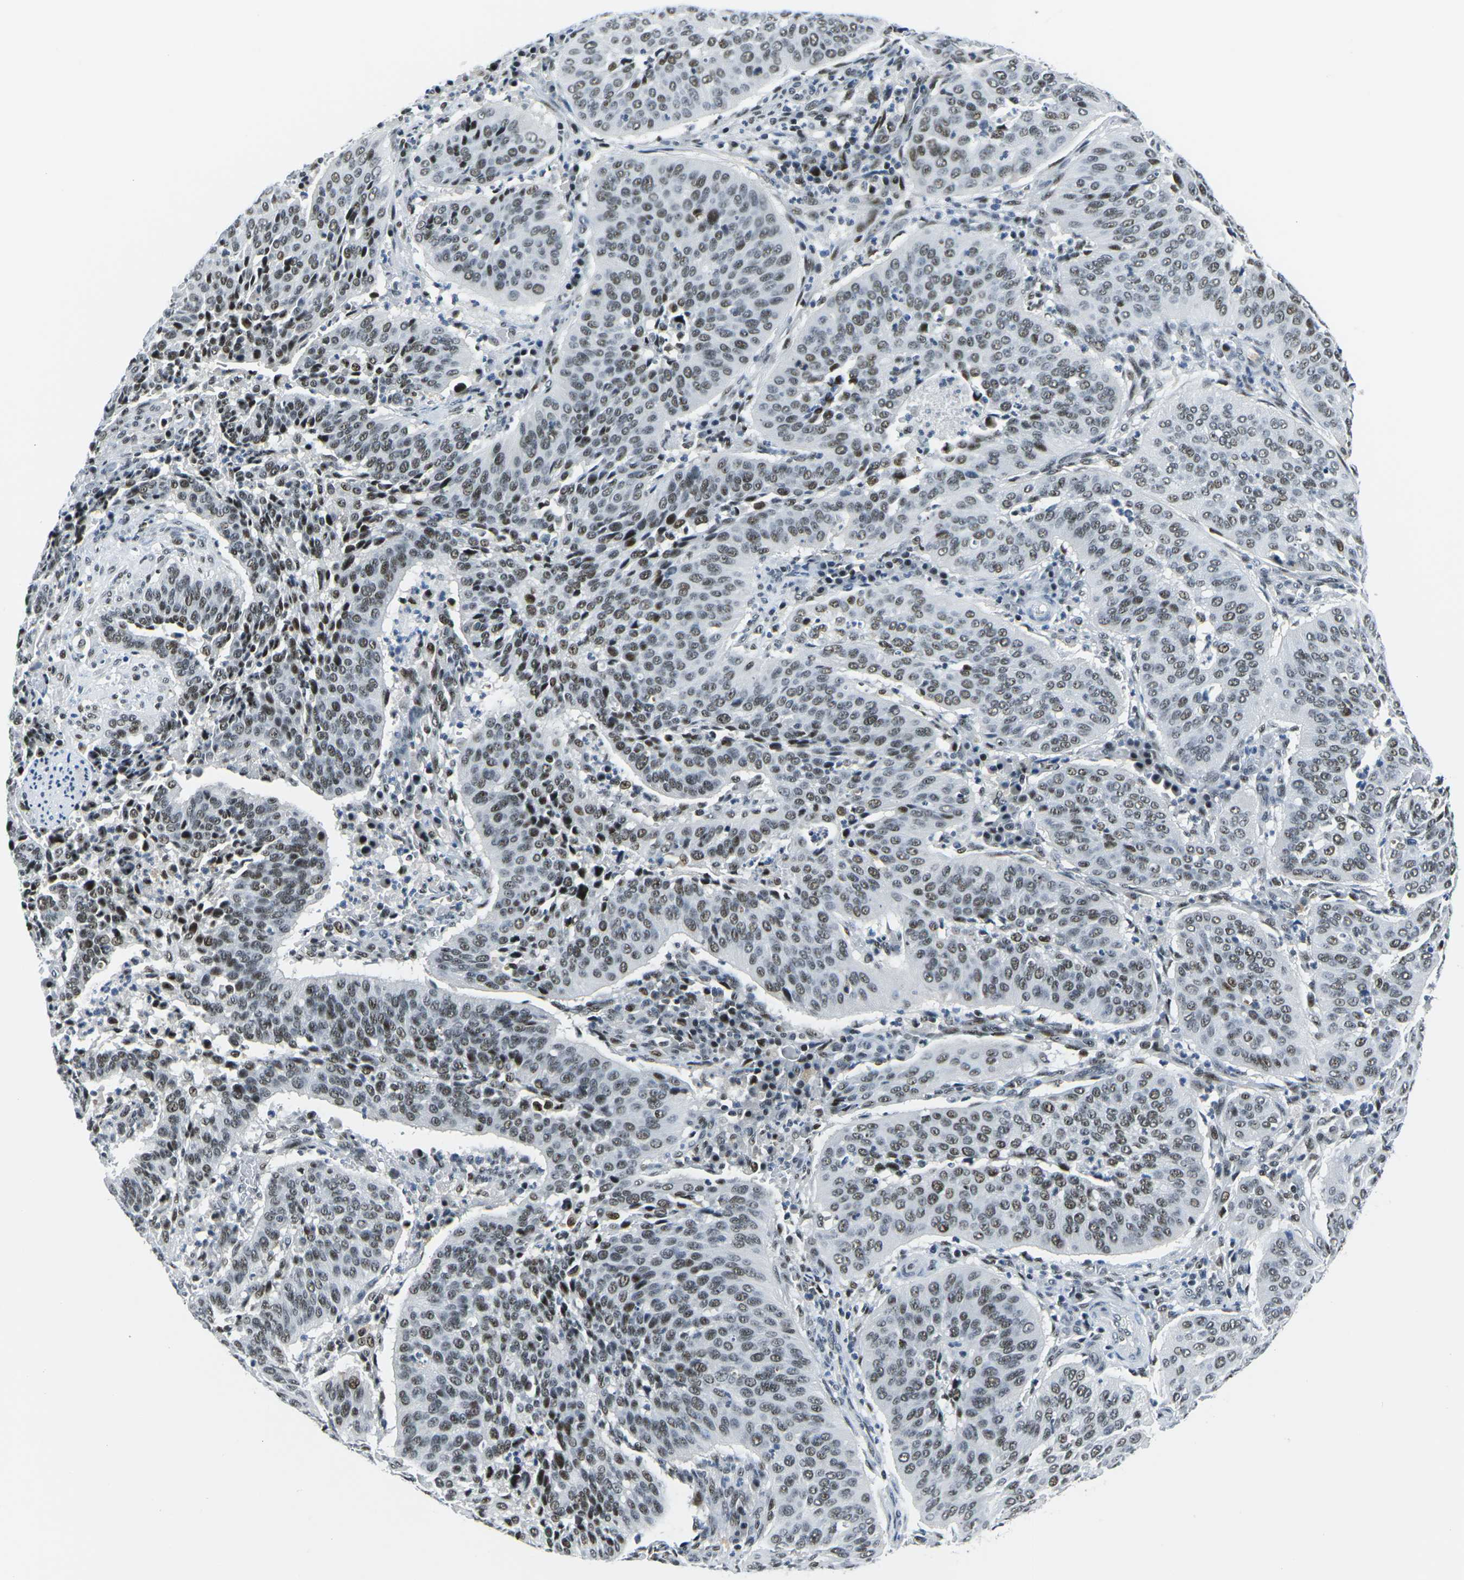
{"staining": {"intensity": "moderate", "quantity": ">75%", "location": "nuclear"}, "tissue": "cervical cancer", "cell_type": "Tumor cells", "image_type": "cancer", "snomed": [{"axis": "morphology", "description": "Normal tissue, NOS"}, {"axis": "morphology", "description": "Squamous cell carcinoma, NOS"}, {"axis": "topography", "description": "Cervix"}], "caption": "Cervical cancer stained with a protein marker reveals moderate staining in tumor cells.", "gene": "PRPF8", "patient": {"sex": "female", "age": 39}}